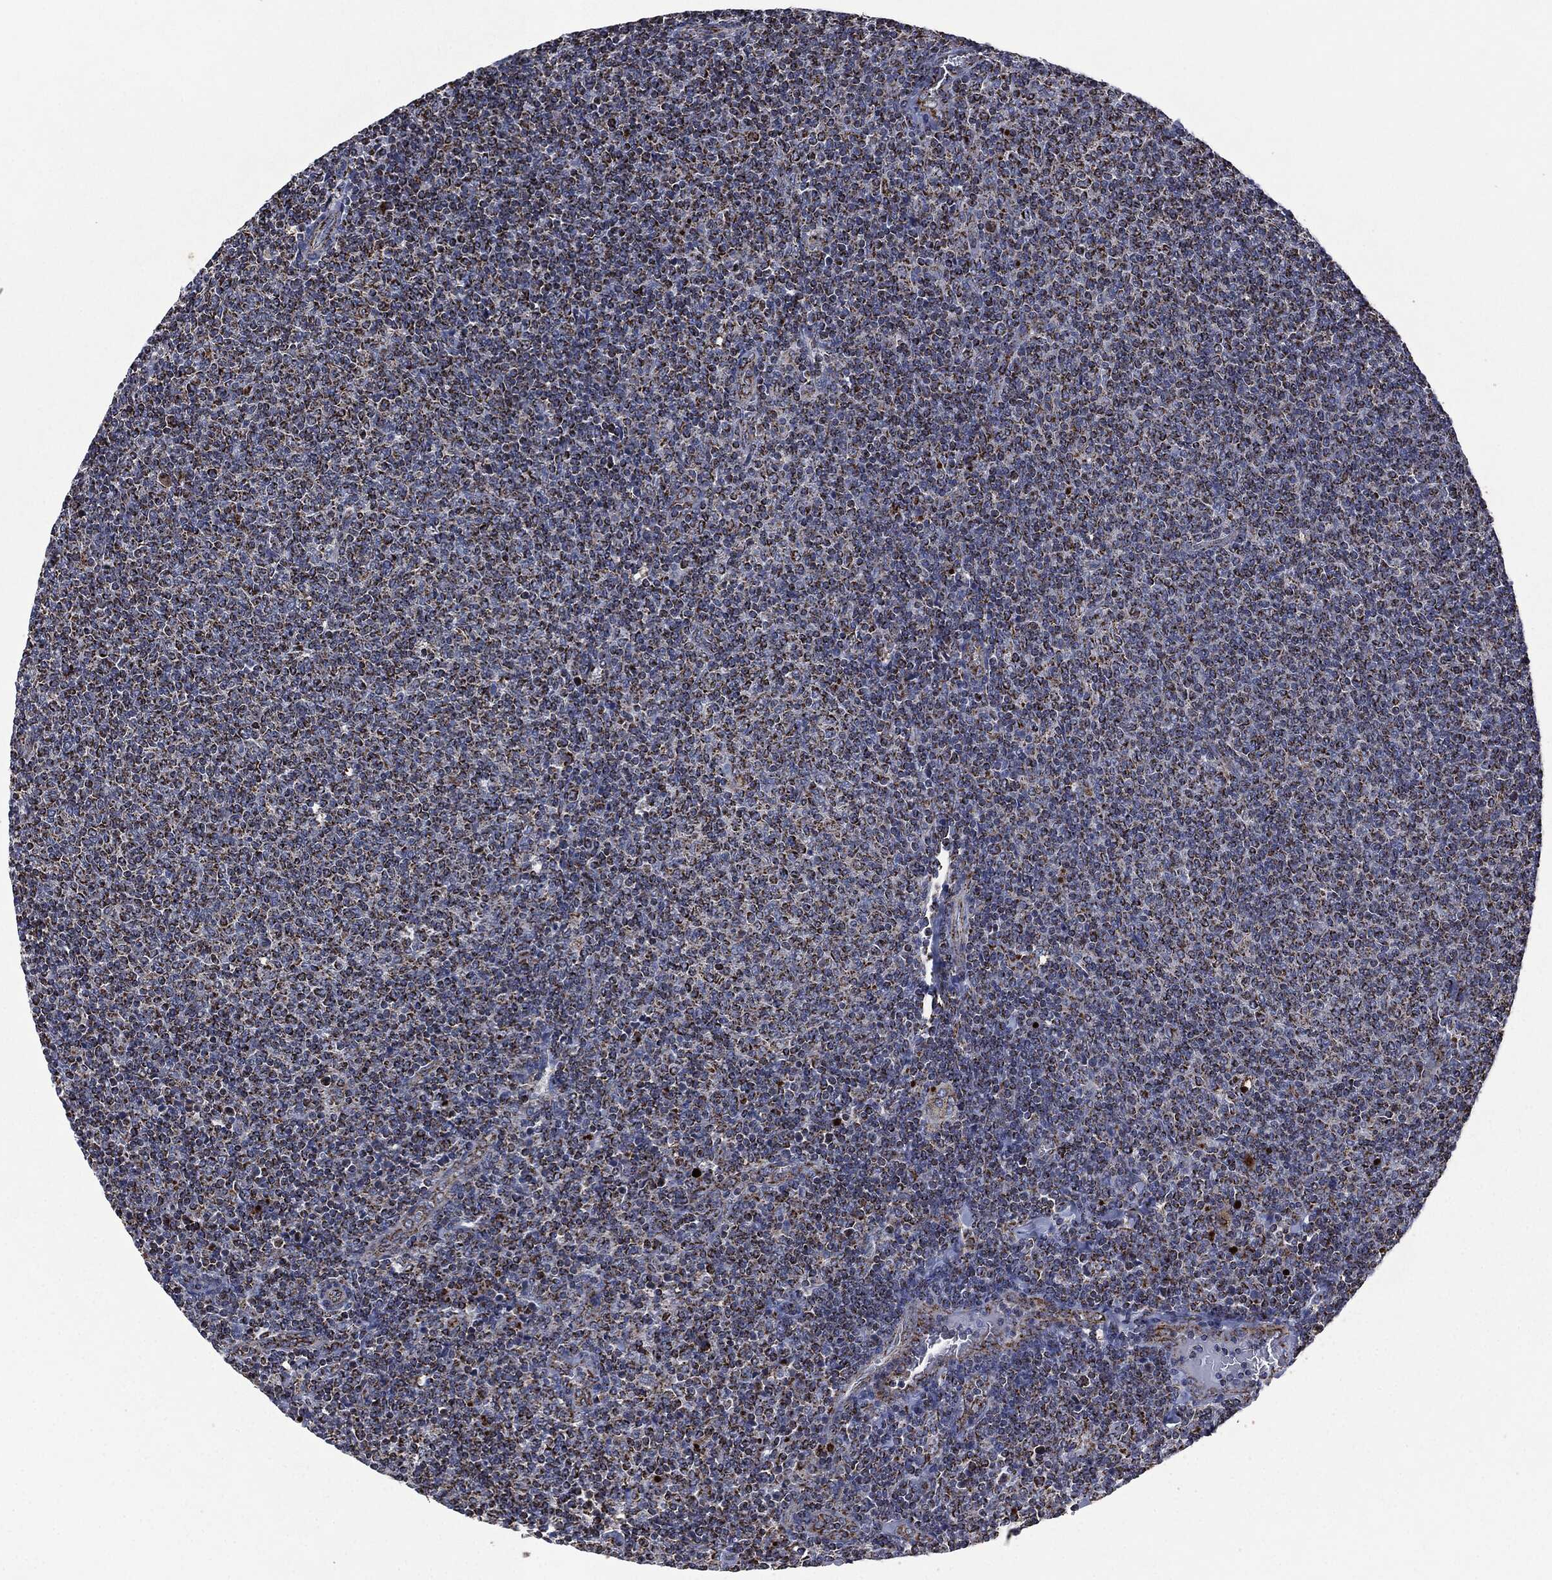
{"staining": {"intensity": "strong", "quantity": ">75%", "location": "cytoplasmic/membranous"}, "tissue": "lymphoma", "cell_type": "Tumor cells", "image_type": "cancer", "snomed": [{"axis": "morphology", "description": "Malignant lymphoma, non-Hodgkin's type, Low grade"}, {"axis": "topography", "description": "Lymph node"}], "caption": "Brown immunohistochemical staining in lymphoma shows strong cytoplasmic/membranous staining in about >75% of tumor cells.", "gene": "RYK", "patient": {"sex": "male", "age": 52}}